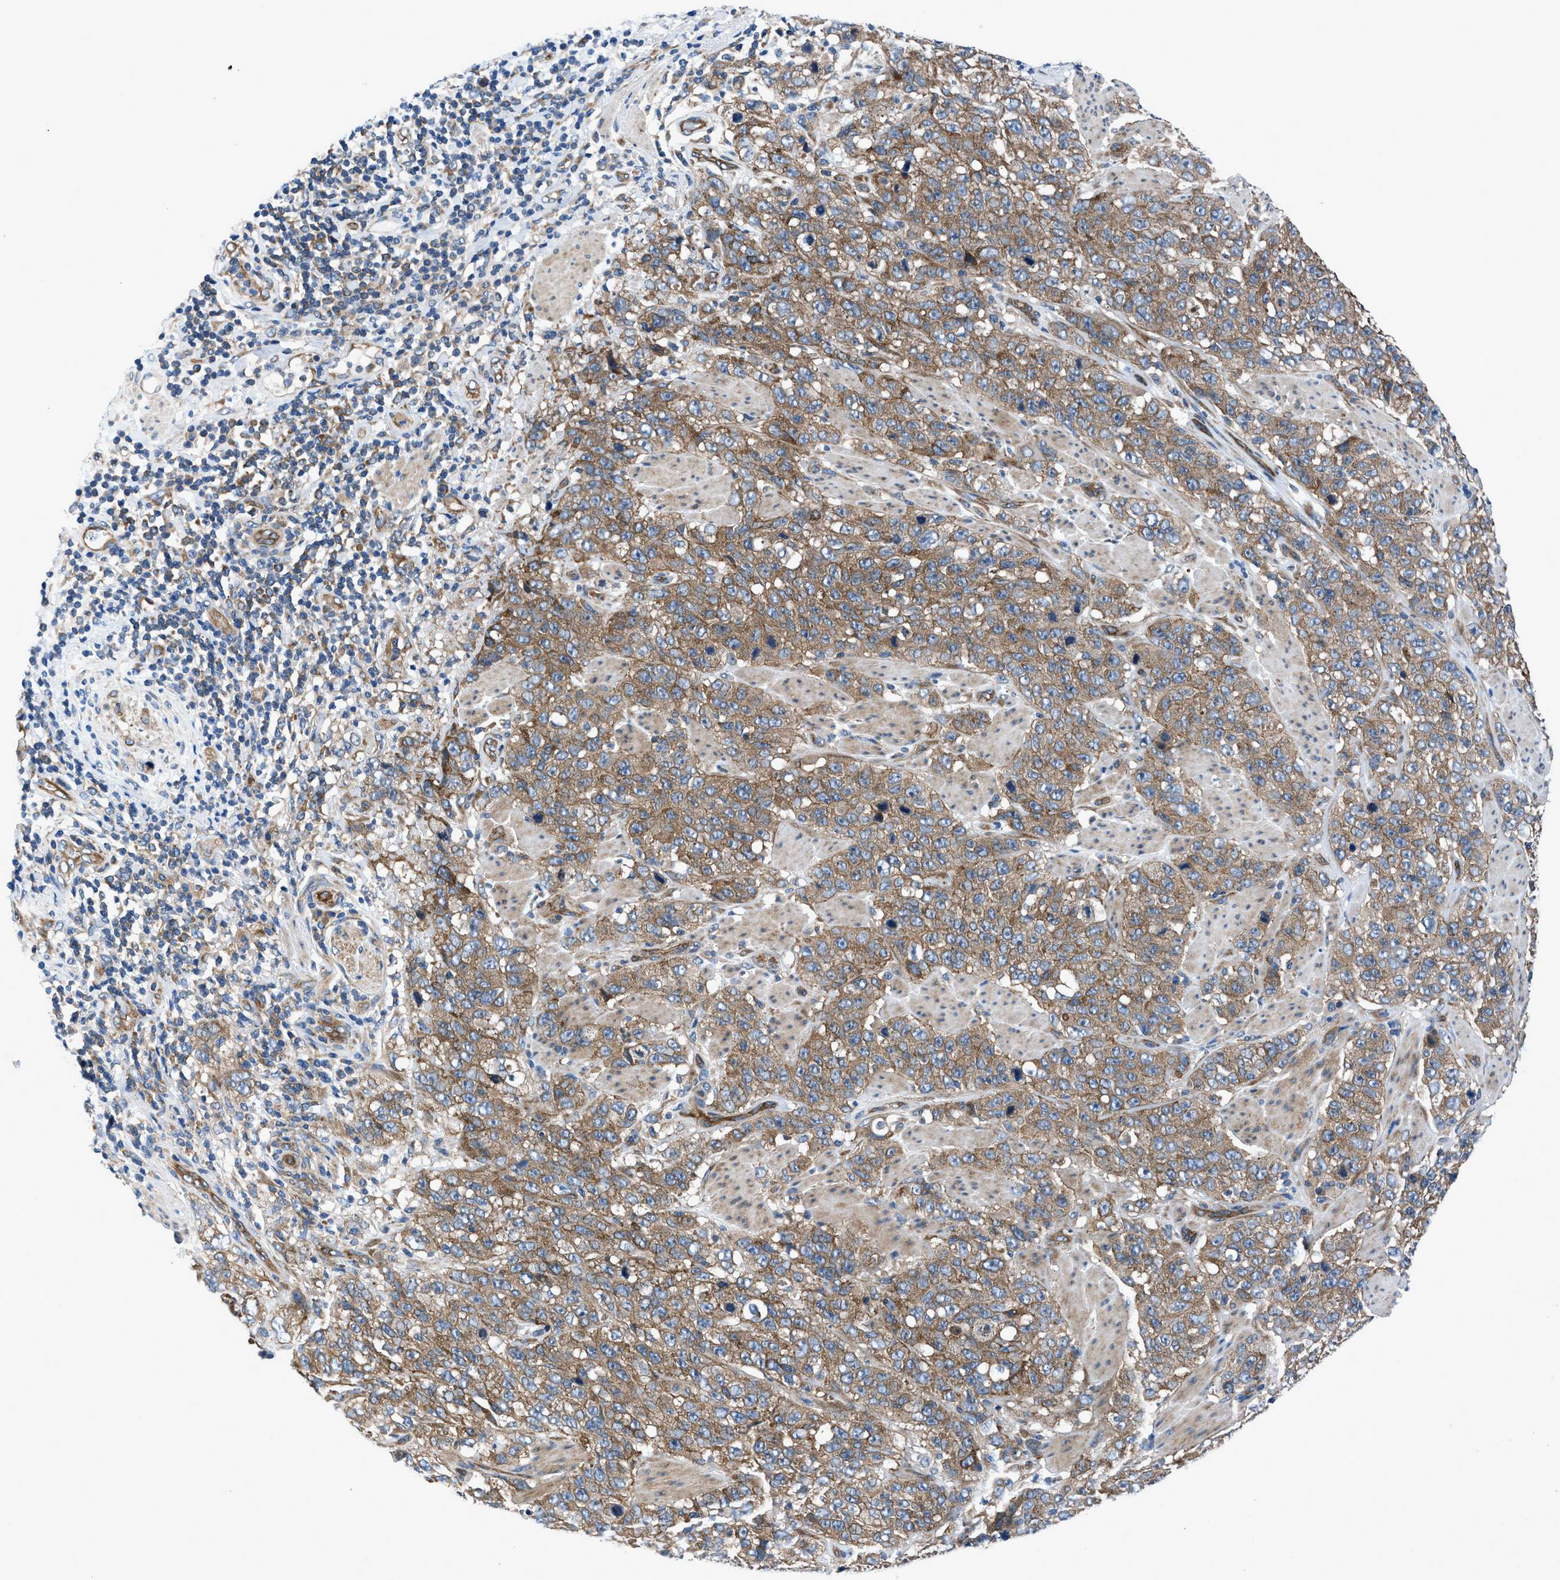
{"staining": {"intensity": "moderate", "quantity": ">75%", "location": "cytoplasmic/membranous"}, "tissue": "stomach cancer", "cell_type": "Tumor cells", "image_type": "cancer", "snomed": [{"axis": "morphology", "description": "Adenocarcinoma, NOS"}, {"axis": "topography", "description": "Stomach"}], "caption": "Adenocarcinoma (stomach) was stained to show a protein in brown. There is medium levels of moderate cytoplasmic/membranous expression in about >75% of tumor cells. Immunohistochemistry (ihc) stains the protein in brown and the nuclei are stained blue.", "gene": "TRIP4", "patient": {"sex": "male", "age": 48}}